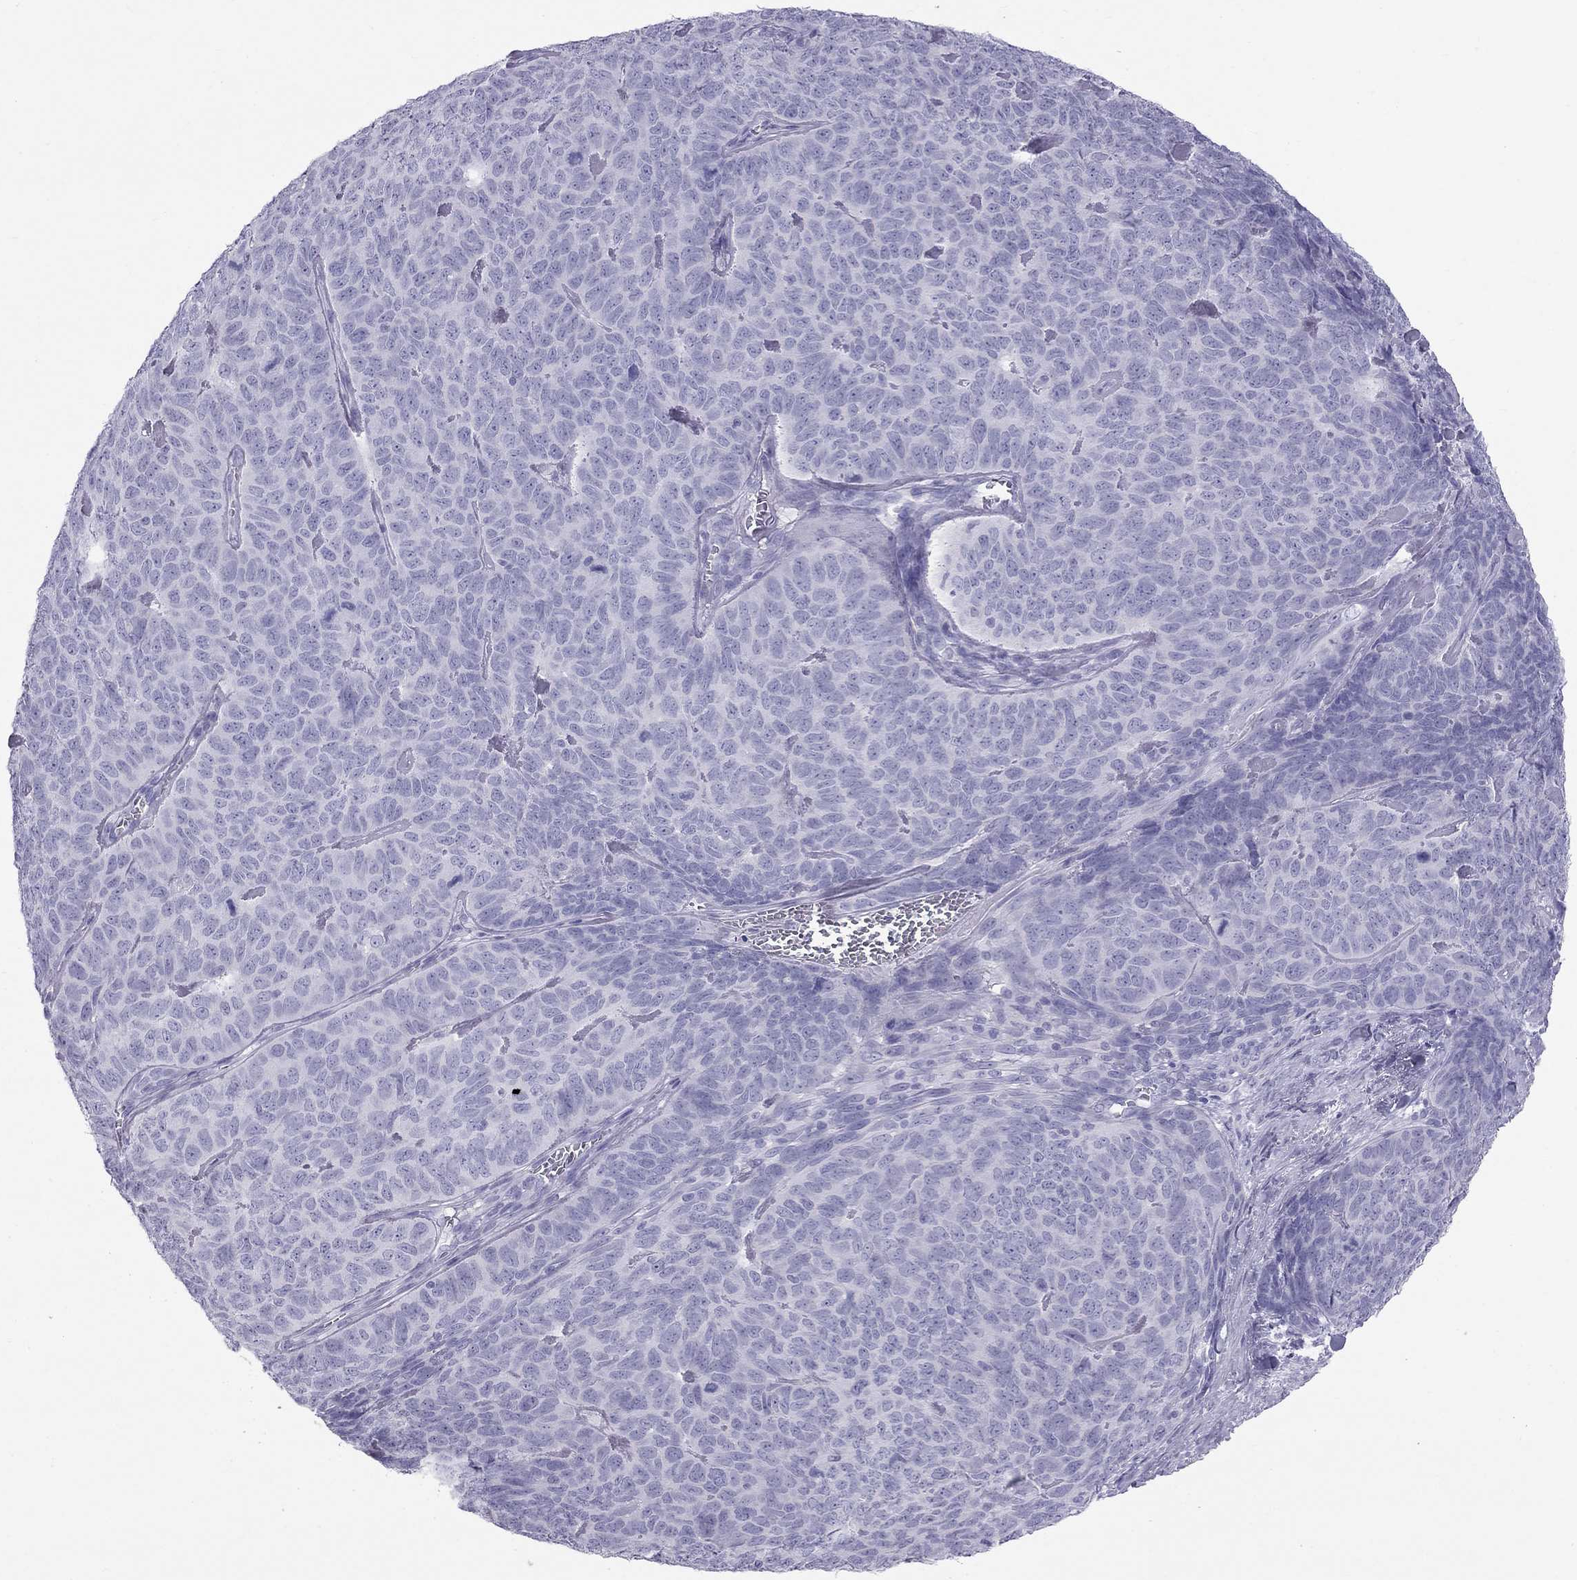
{"staining": {"intensity": "negative", "quantity": "none", "location": "none"}, "tissue": "skin cancer", "cell_type": "Tumor cells", "image_type": "cancer", "snomed": [{"axis": "morphology", "description": "Squamous cell carcinoma, NOS"}, {"axis": "topography", "description": "Skin"}, {"axis": "topography", "description": "Anal"}], "caption": "High magnification brightfield microscopy of skin squamous cell carcinoma stained with DAB (3,3'-diaminobenzidine) (brown) and counterstained with hematoxylin (blue): tumor cells show no significant staining.", "gene": "TRPM3", "patient": {"sex": "female", "age": 51}}